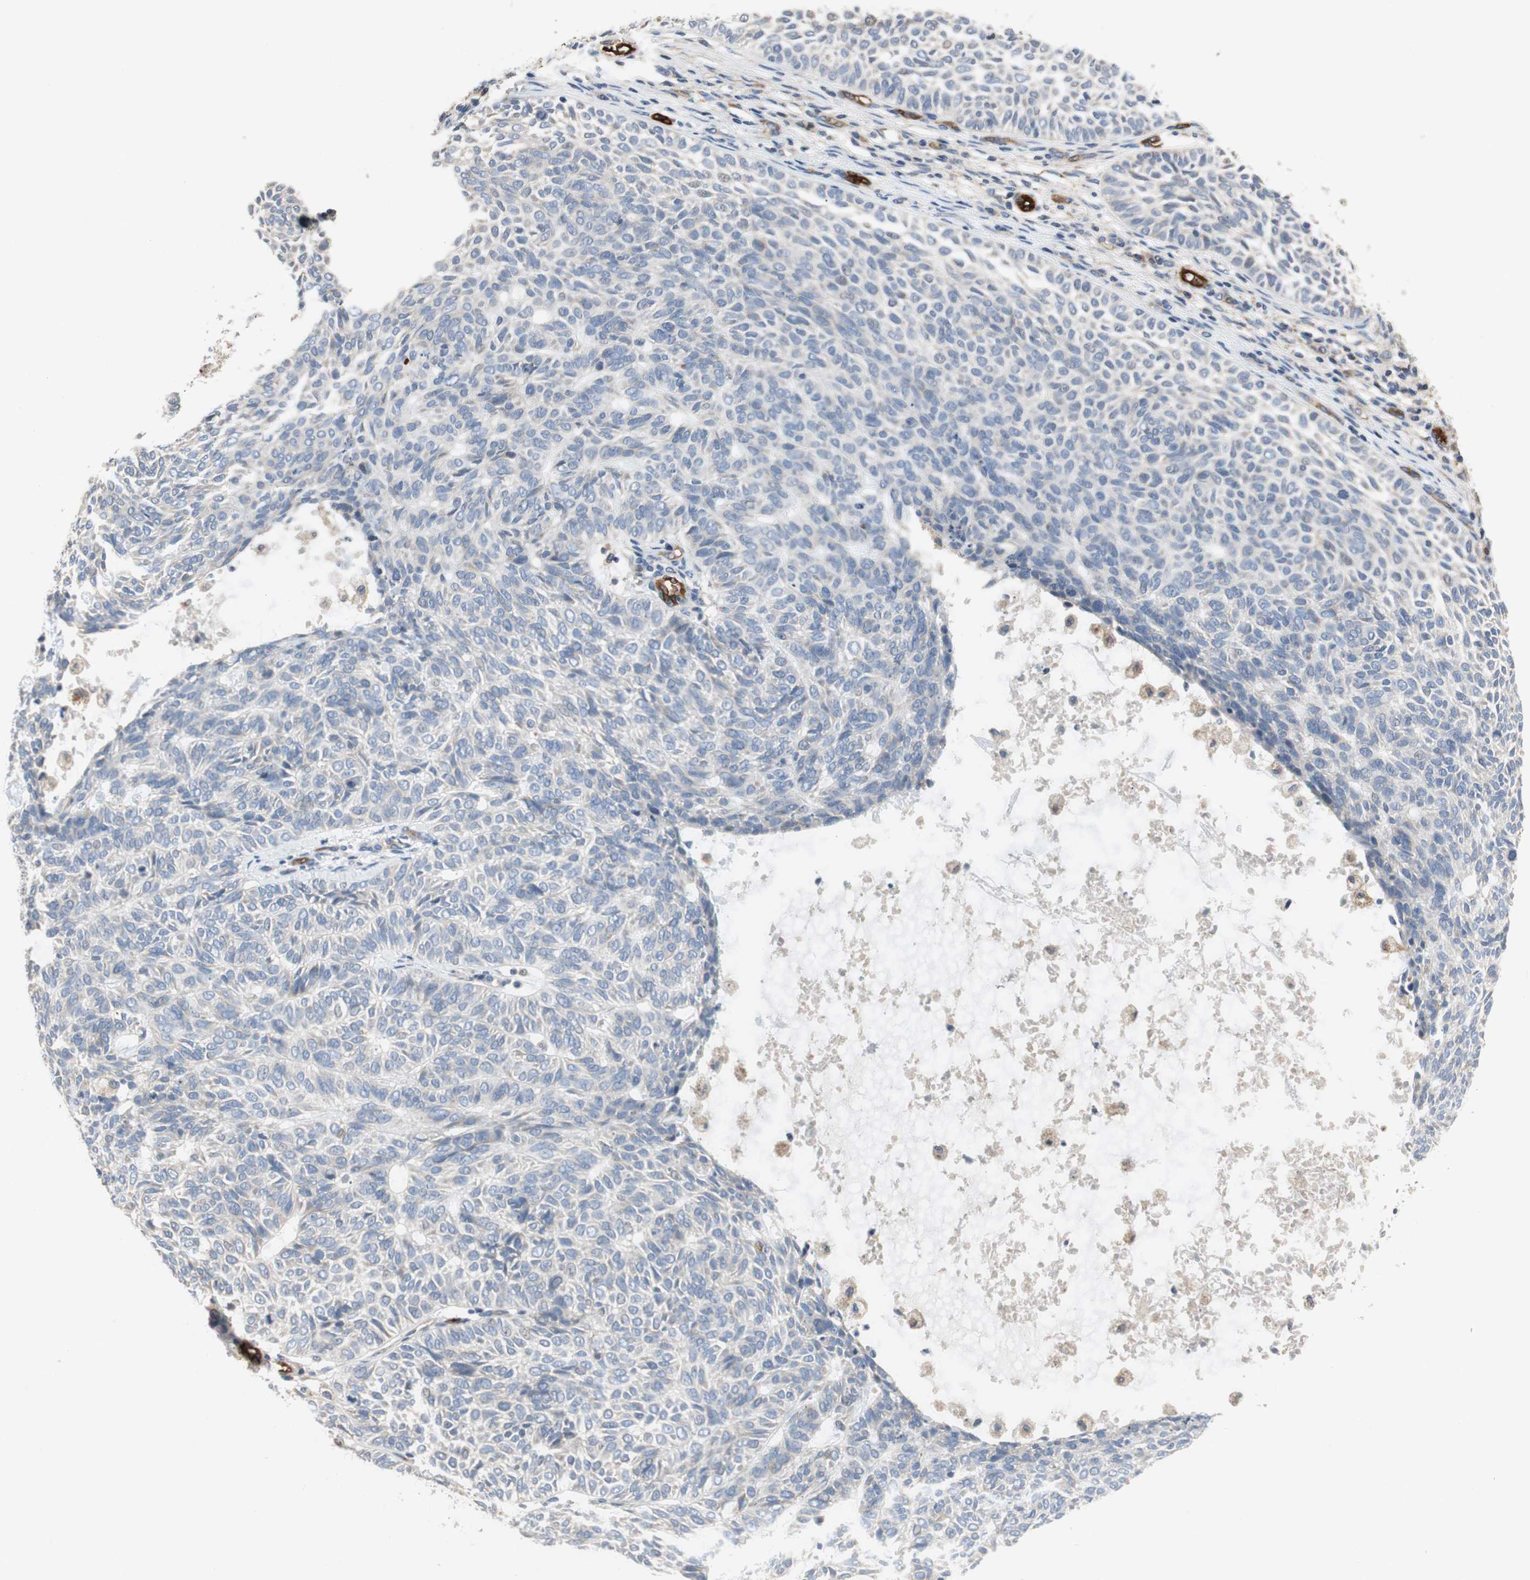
{"staining": {"intensity": "negative", "quantity": "none", "location": "none"}, "tissue": "skin cancer", "cell_type": "Tumor cells", "image_type": "cancer", "snomed": [{"axis": "morphology", "description": "Basal cell carcinoma"}, {"axis": "topography", "description": "Skin"}], "caption": "DAB immunohistochemical staining of human basal cell carcinoma (skin) exhibits no significant expression in tumor cells.", "gene": "ALPL", "patient": {"sex": "male", "age": 87}}